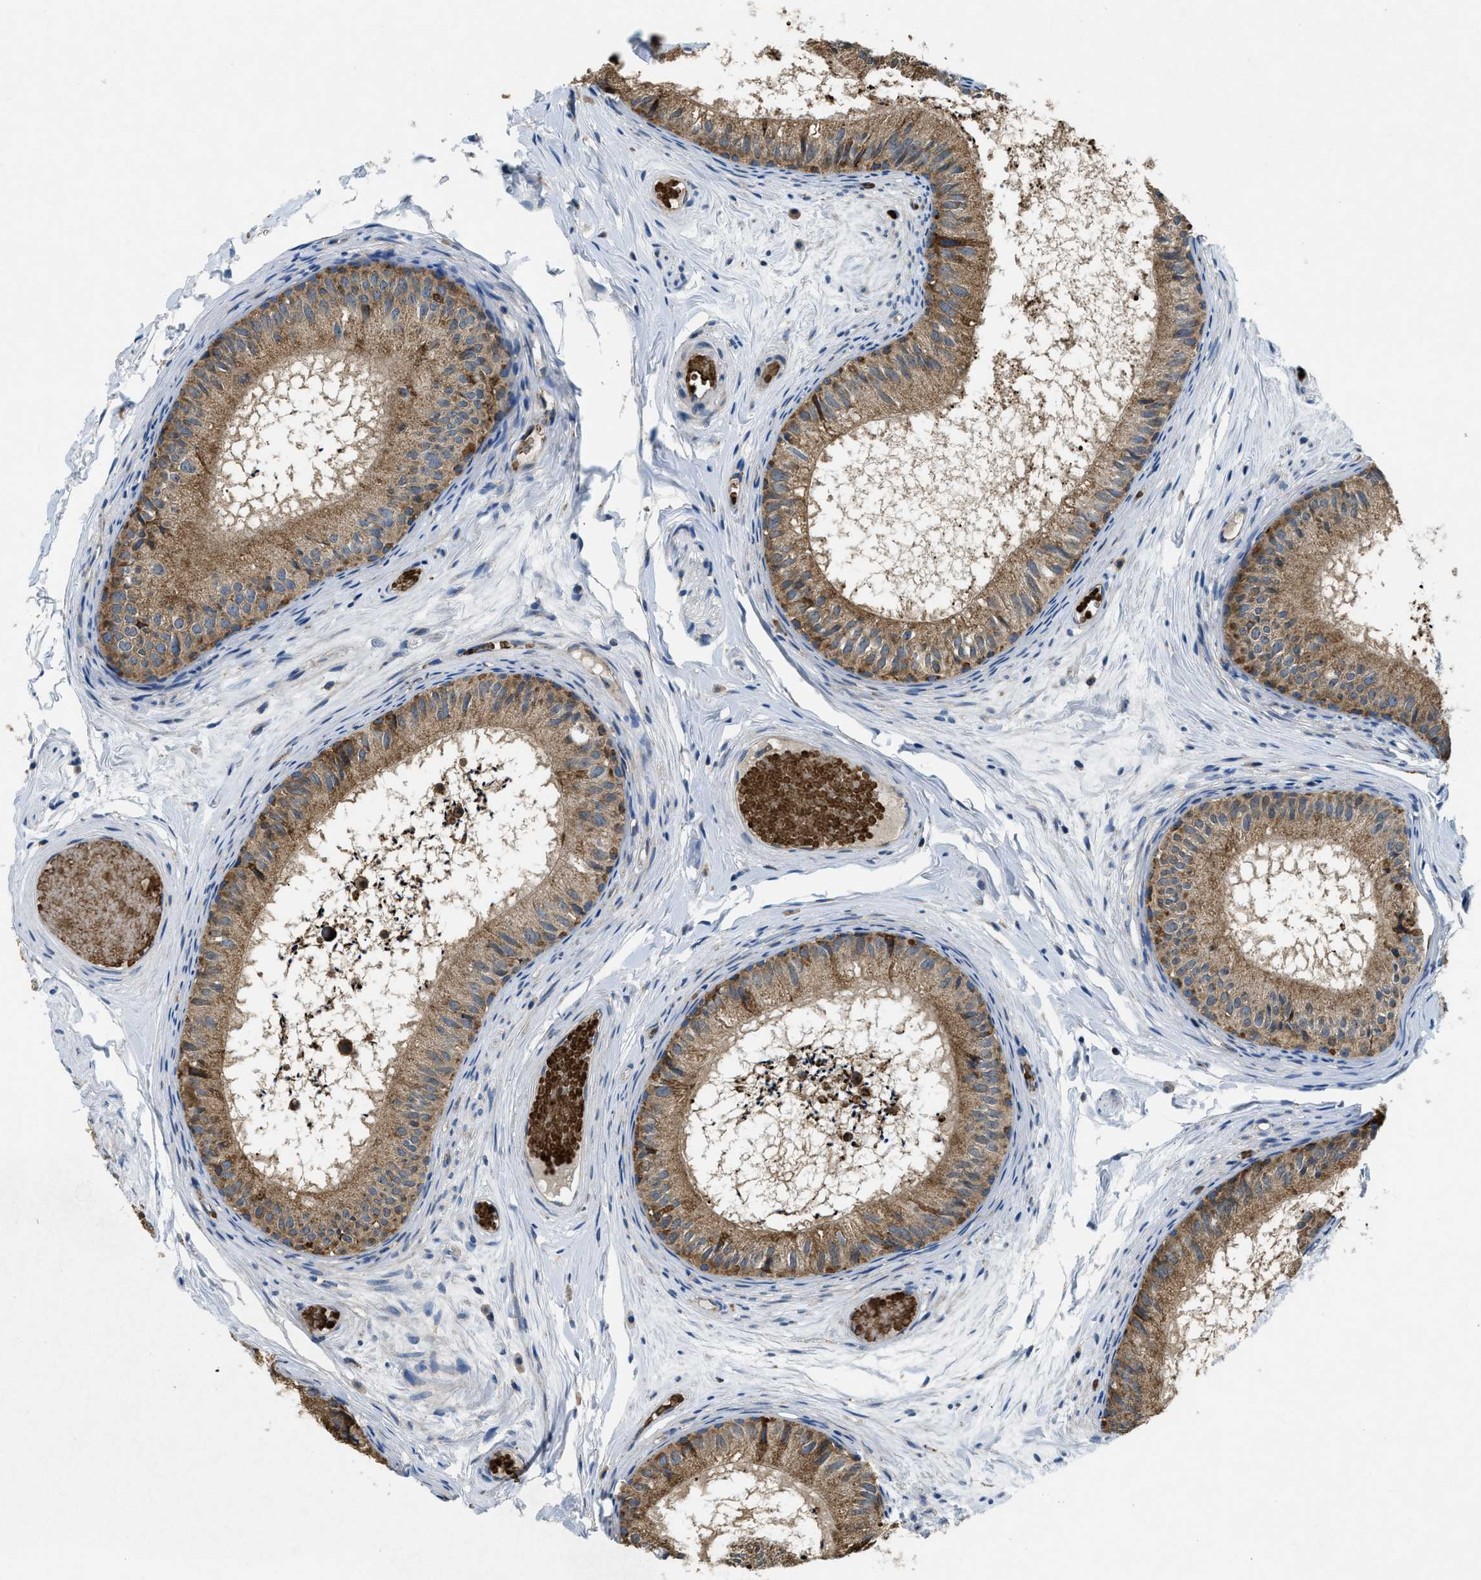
{"staining": {"intensity": "moderate", "quantity": ">75%", "location": "cytoplasmic/membranous"}, "tissue": "epididymis", "cell_type": "Glandular cells", "image_type": "normal", "snomed": [{"axis": "morphology", "description": "Normal tissue, NOS"}, {"axis": "topography", "description": "Epididymis"}], "caption": "Glandular cells demonstrate medium levels of moderate cytoplasmic/membranous positivity in approximately >75% of cells in normal epididymis. (IHC, brightfield microscopy, high magnification).", "gene": "CSPG4", "patient": {"sex": "male", "age": 46}}